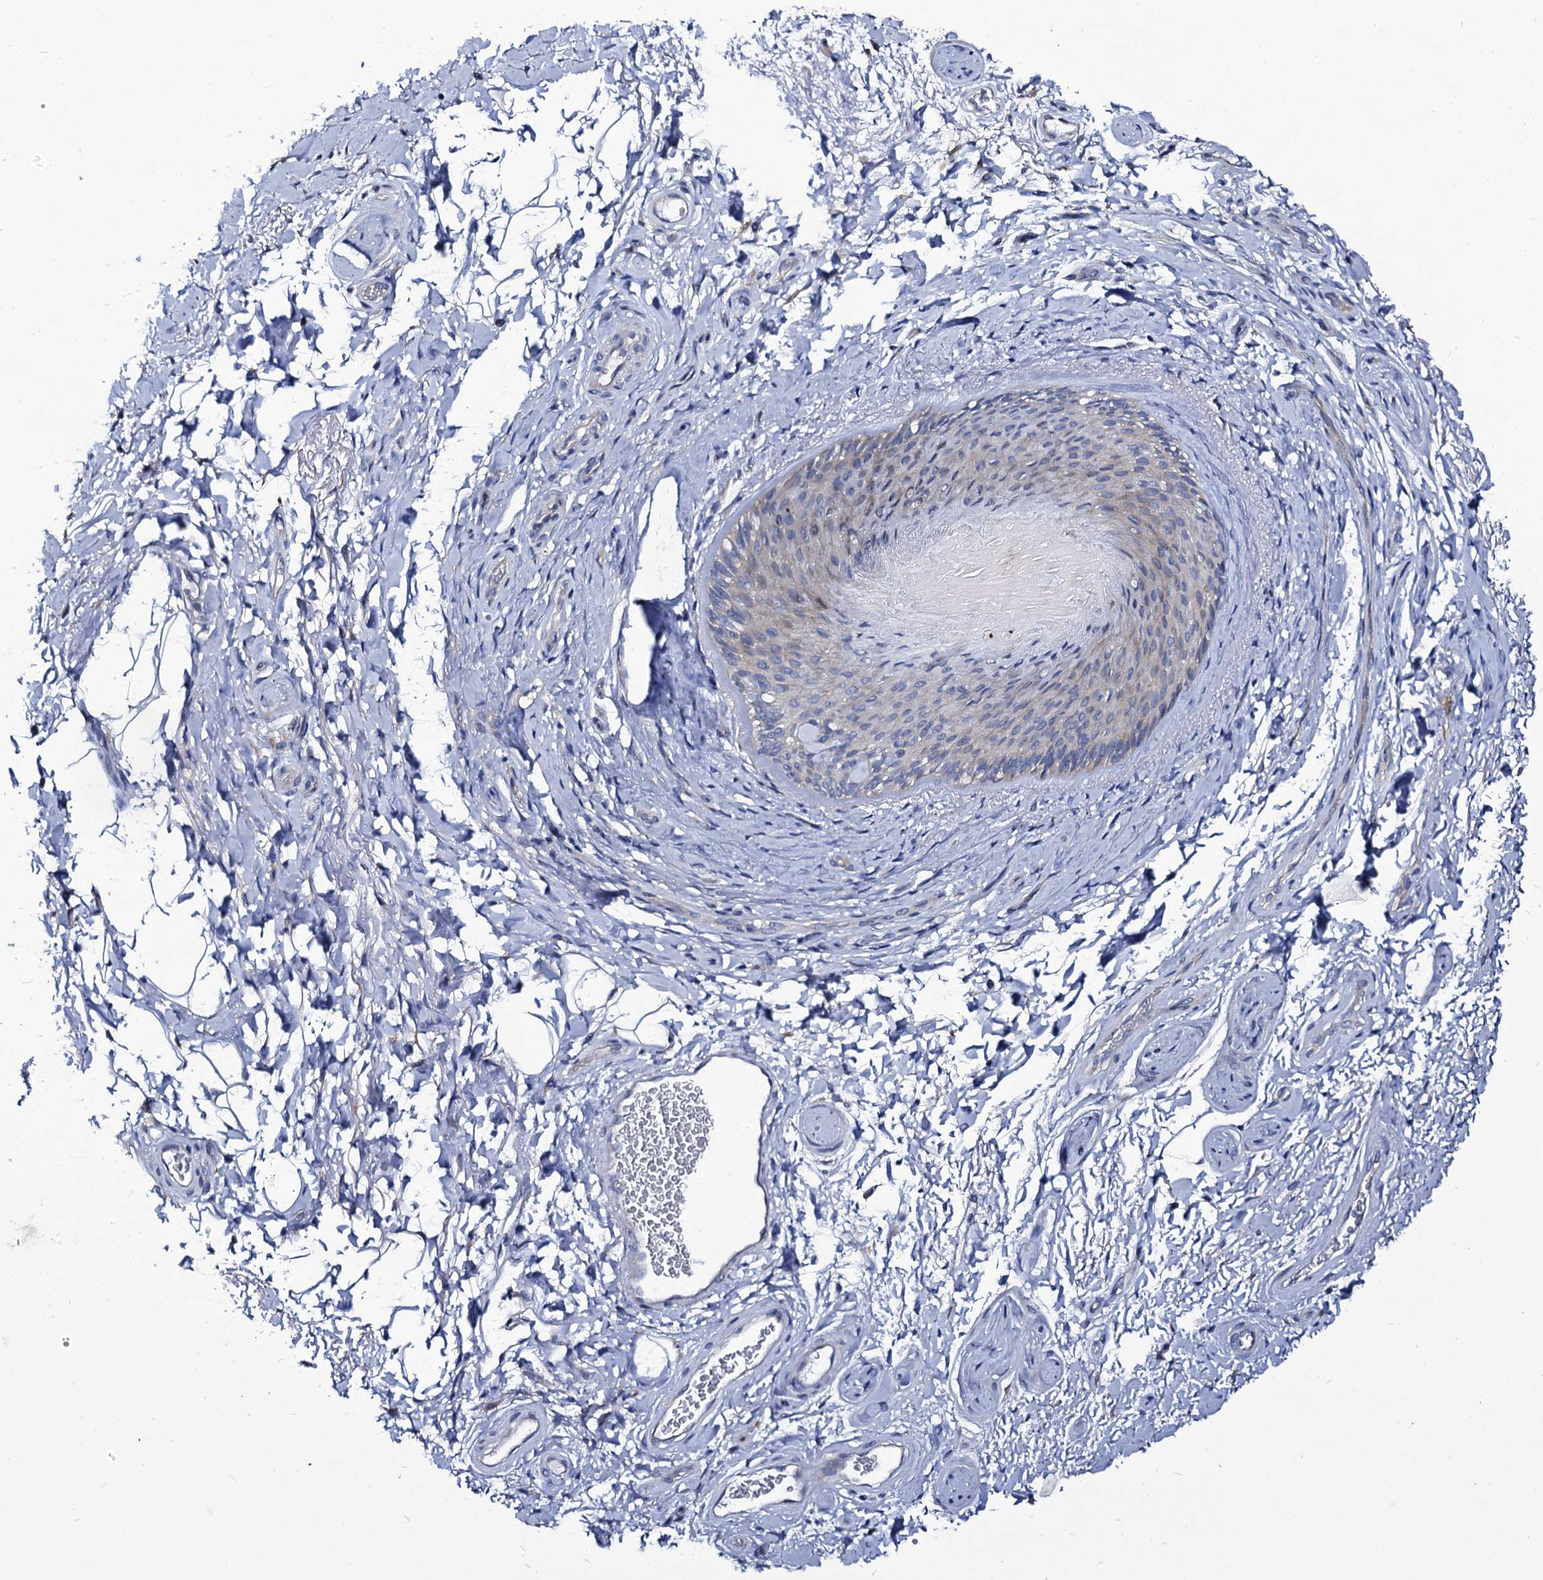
{"staining": {"intensity": "negative", "quantity": "none", "location": "none"}, "tissue": "skin", "cell_type": "Epidermal cells", "image_type": "normal", "snomed": [{"axis": "morphology", "description": "Normal tissue, NOS"}, {"axis": "topography", "description": "Anal"}], "caption": "IHC micrograph of normal skin stained for a protein (brown), which exhibits no expression in epidermal cells.", "gene": "PANX2", "patient": {"sex": "male", "age": 44}}